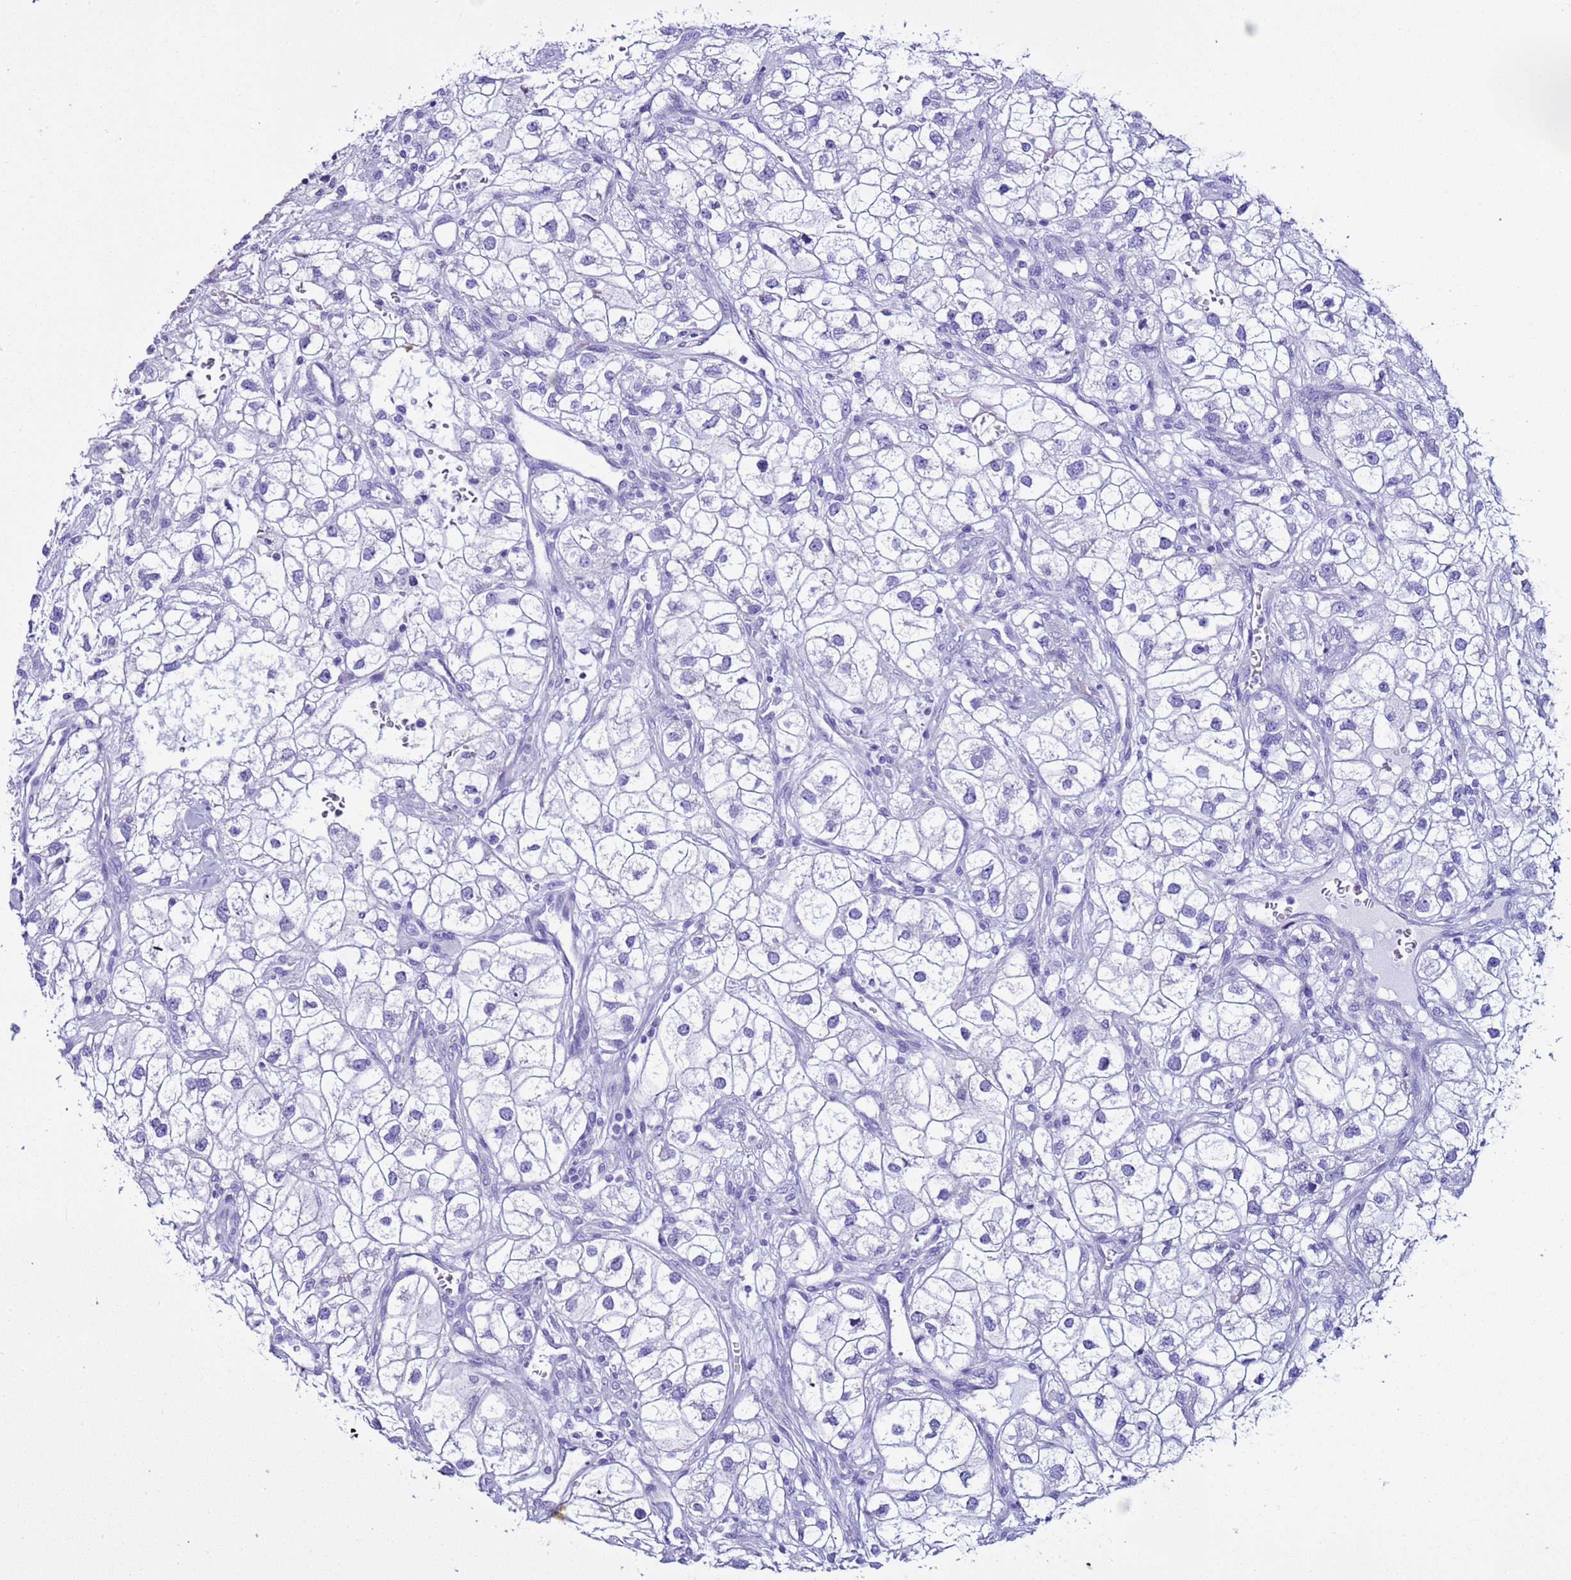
{"staining": {"intensity": "negative", "quantity": "none", "location": "none"}, "tissue": "renal cancer", "cell_type": "Tumor cells", "image_type": "cancer", "snomed": [{"axis": "morphology", "description": "Adenocarcinoma, NOS"}, {"axis": "topography", "description": "Kidney"}], "caption": "Tumor cells are negative for protein expression in human renal adenocarcinoma.", "gene": "LCMT1", "patient": {"sex": "male", "age": 59}}